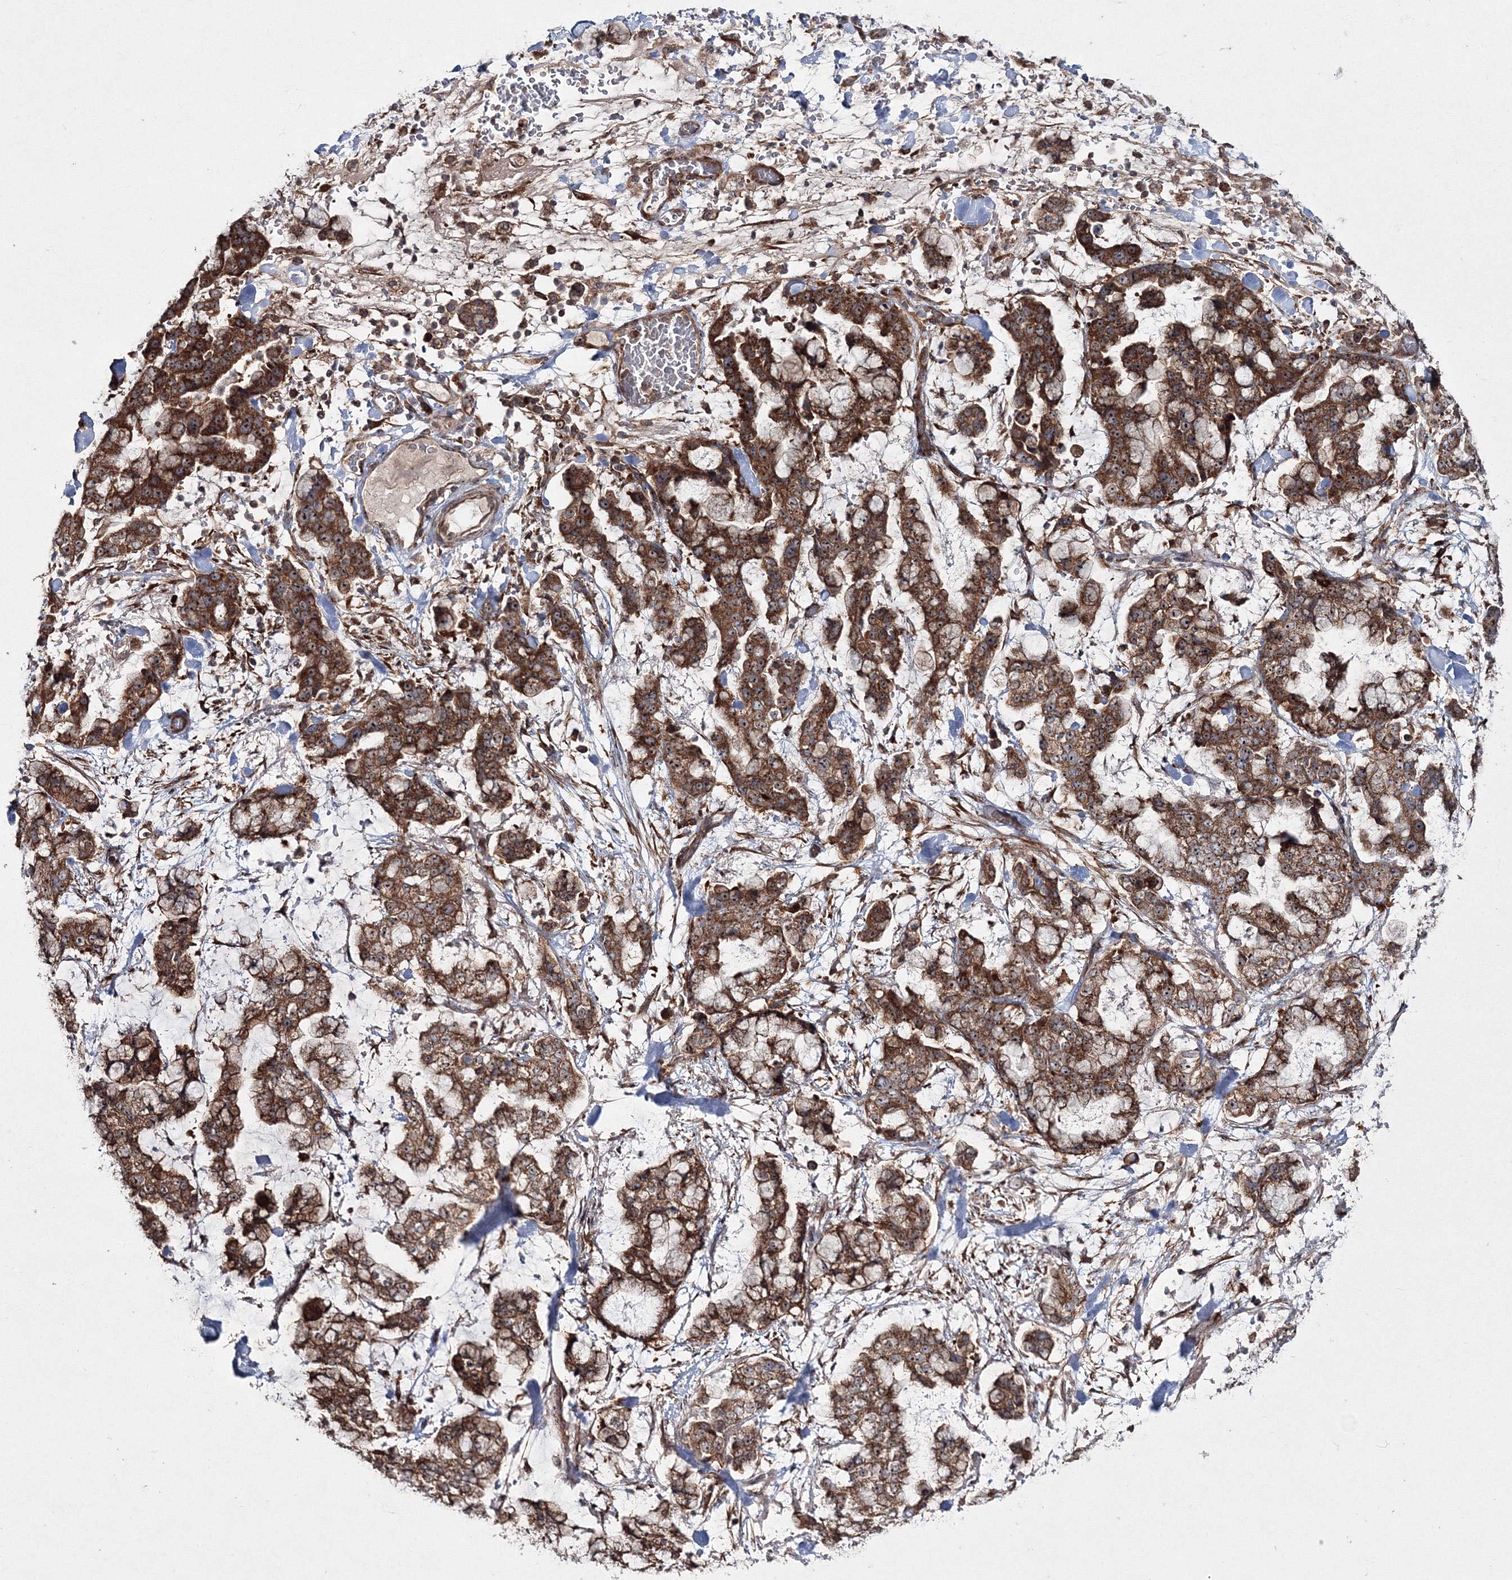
{"staining": {"intensity": "strong", "quantity": ">75%", "location": "cytoplasmic/membranous"}, "tissue": "stomach cancer", "cell_type": "Tumor cells", "image_type": "cancer", "snomed": [{"axis": "morphology", "description": "Normal tissue, NOS"}, {"axis": "morphology", "description": "Adenocarcinoma, NOS"}, {"axis": "topography", "description": "Stomach, upper"}, {"axis": "topography", "description": "Stomach"}], "caption": "High-power microscopy captured an IHC micrograph of stomach adenocarcinoma, revealing strong cytoplasmic/membranous positivity in approximately >75% of tumor cells.", "gene": "PEX13", "patient": {"sex": "male", "age": 76}}